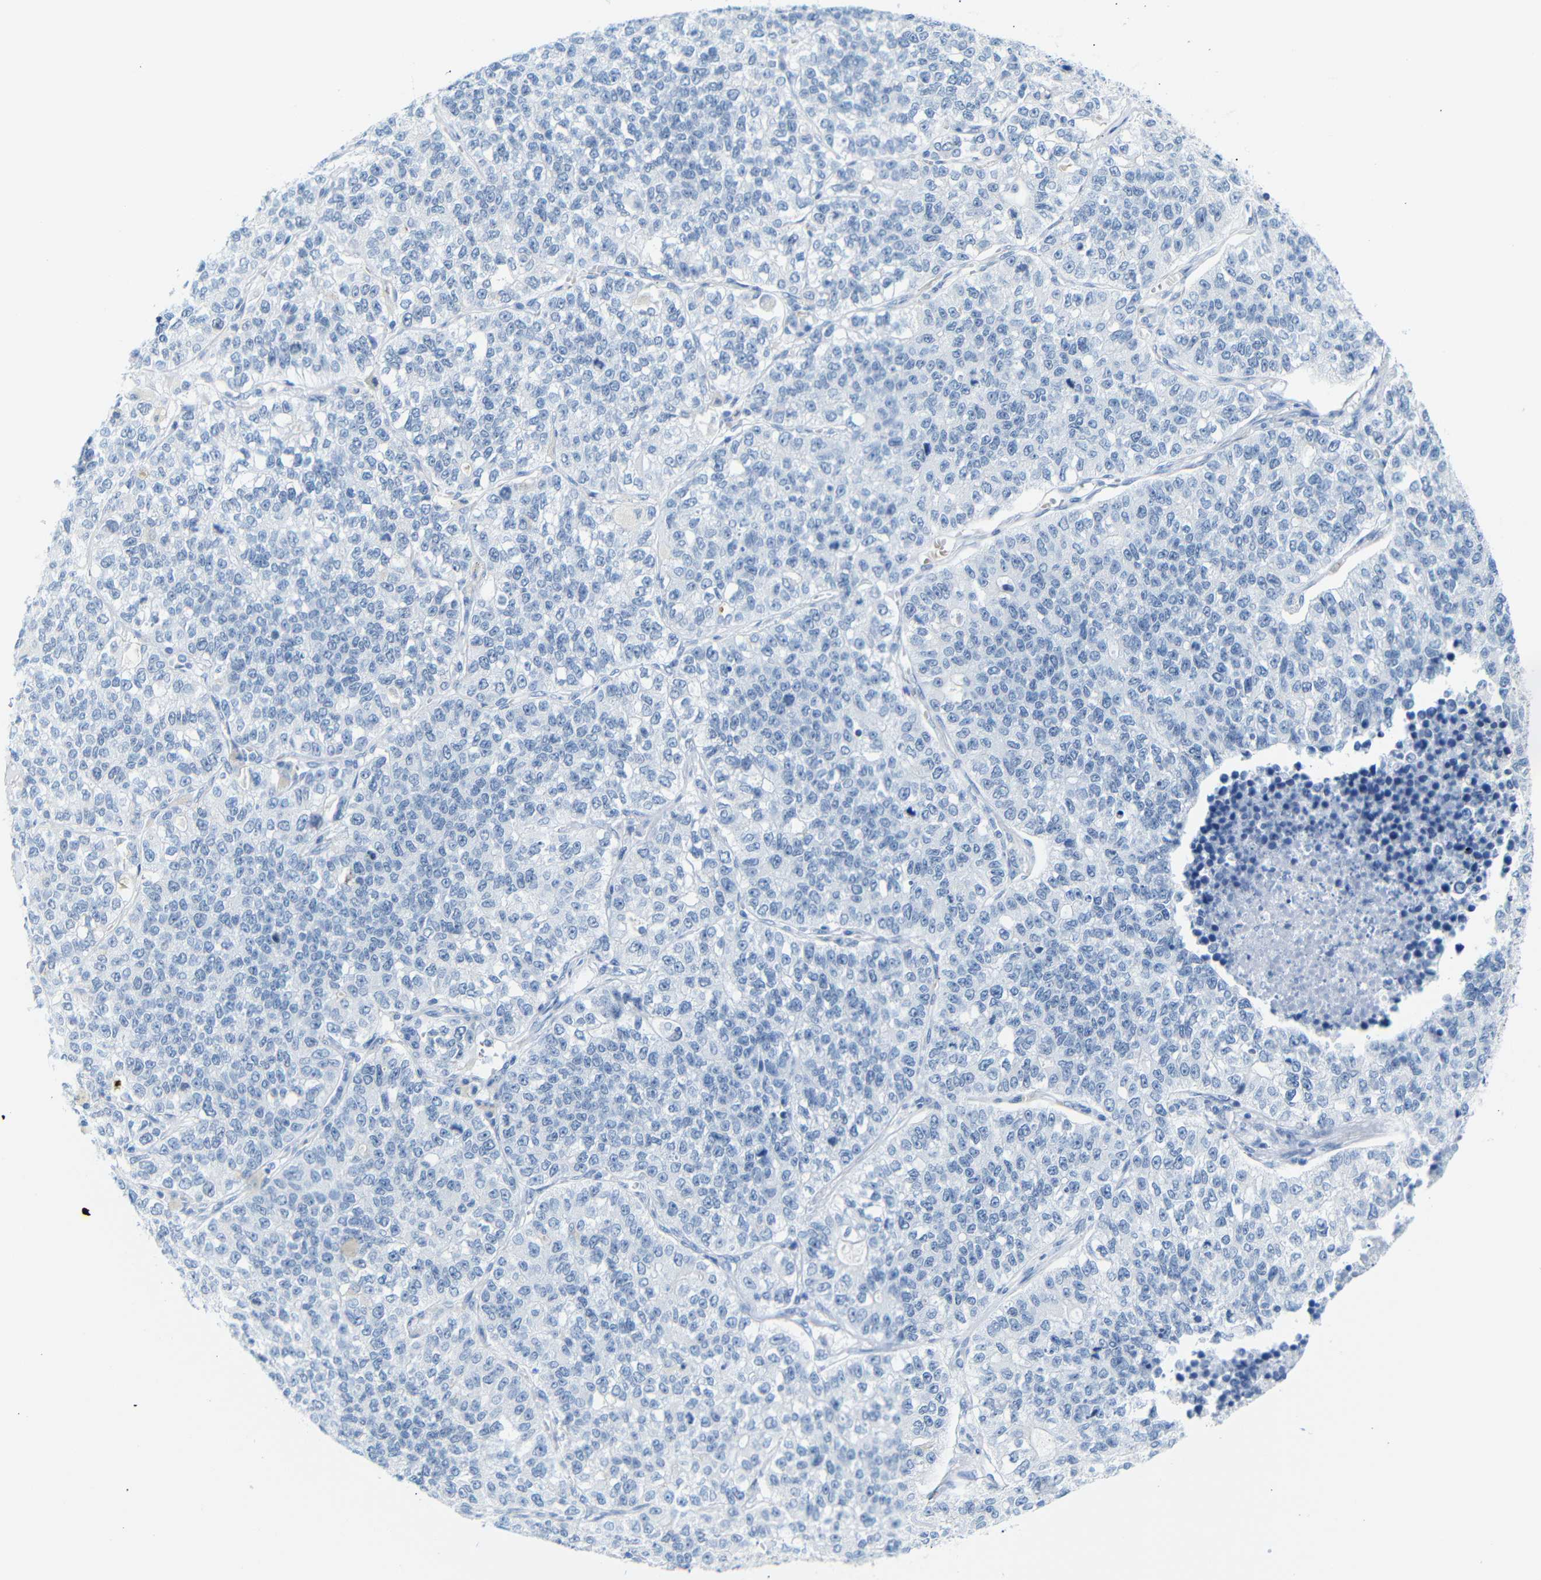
{"staining": {"intensity": "negative", "quantity": "none", "location": "none"}, "tissue": "lung cancer", "cell_type": "Tumor cells", "image_type": "cancer", "snomed": [{"axis": "morphology", "description": "Adenocarcinoma, NOS"}, {"axis": "topography", "description": "Lung"}], "caption": "Immunohistochemical staining of human lung cancer (adenocarcinoma) reveals no significant positivity in tumor cells.", "gene": "DYNAP", "patient": {"sex": "male", "age": 49}}